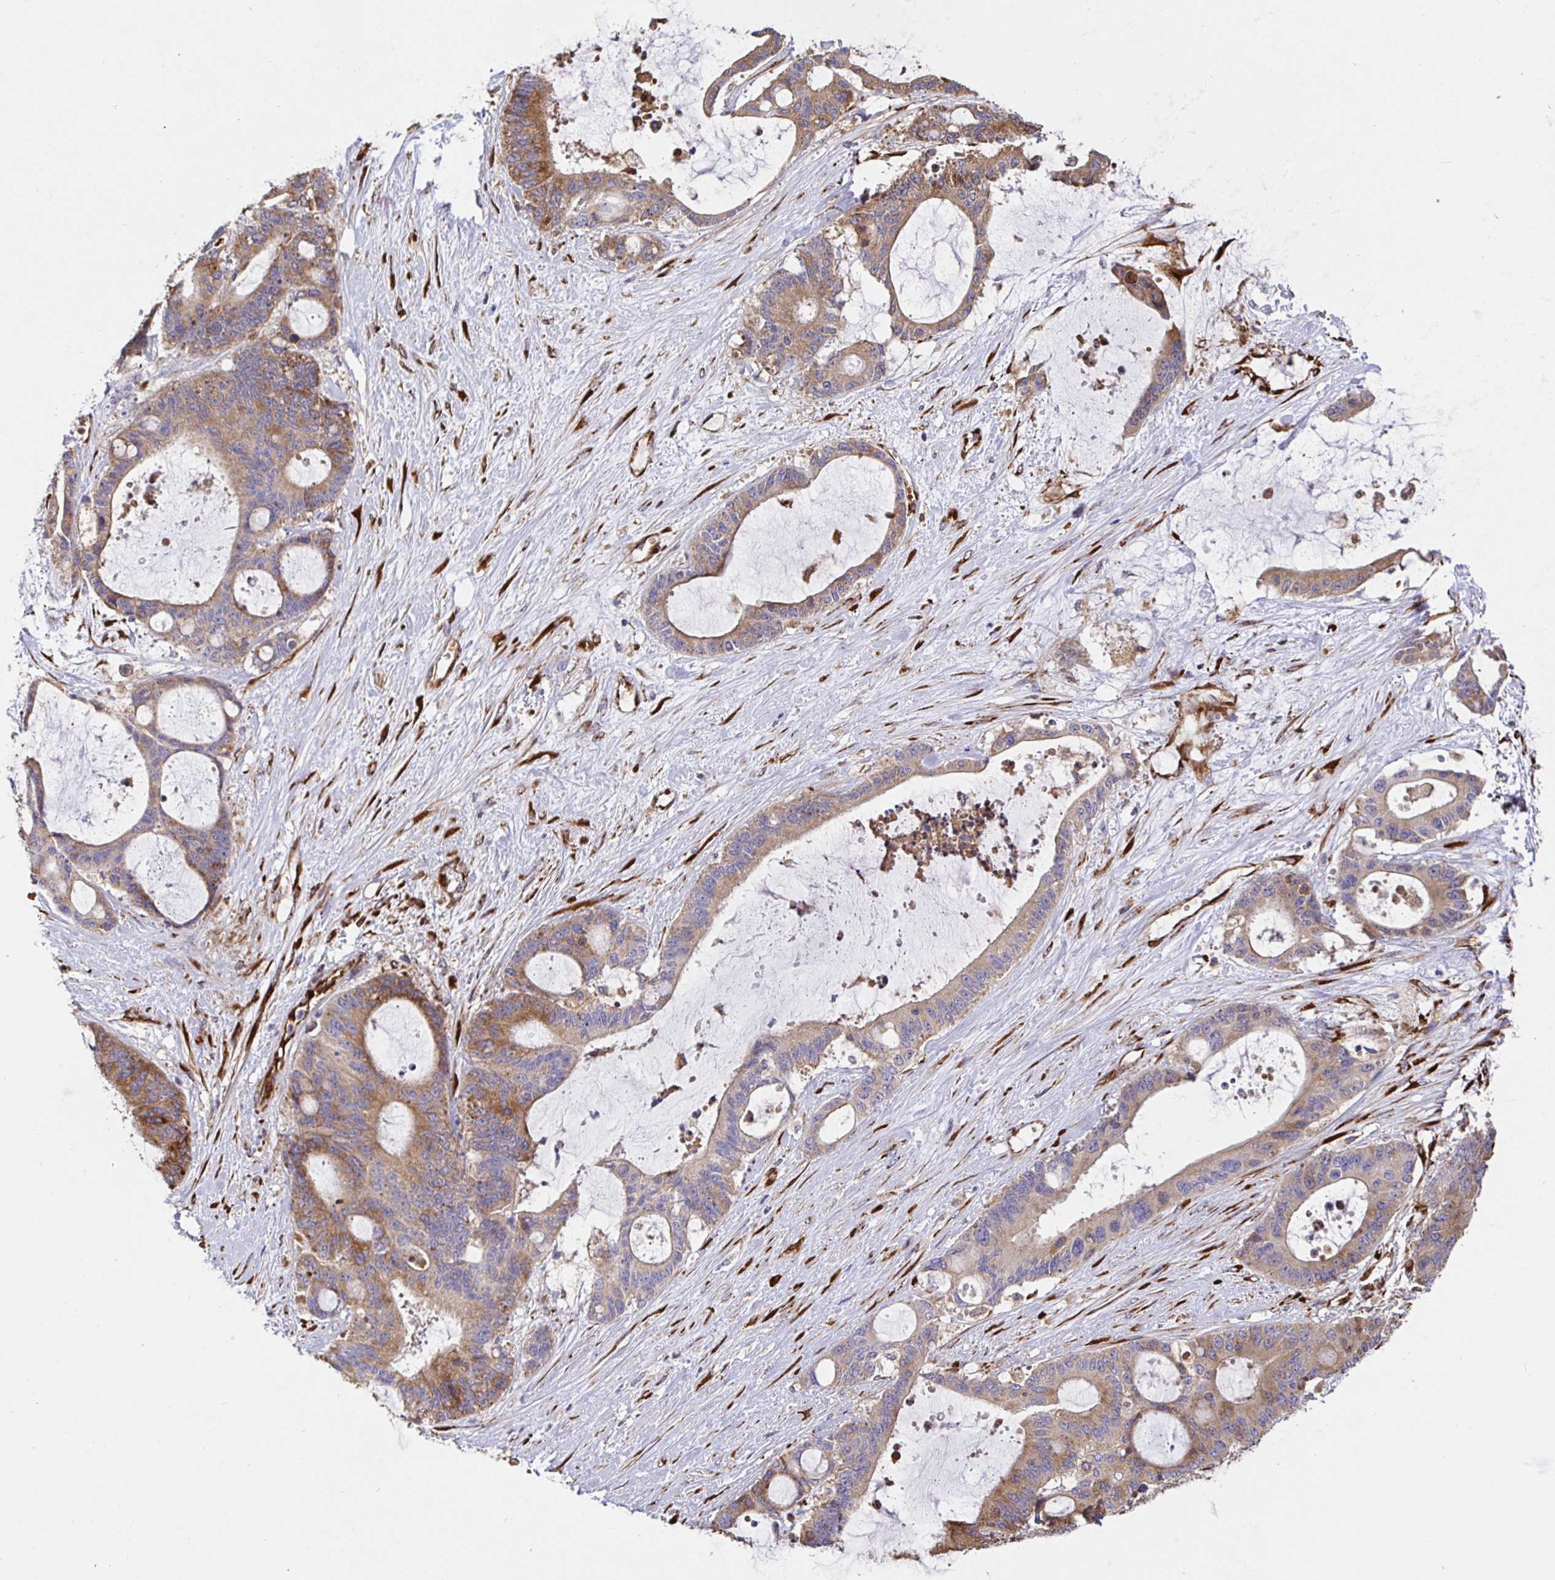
{"staining": {"intensity": "moderate", "quantity": ">75%", "location": "cytoplasmic/membranous"}, "tissue": "liver cancer", "cell_type": "Tumor cells", "image_type": "cancer", "snomed": [{"axis": "morphology", "description": "Normal tissue, NOS"}, {"axis": "morphology", "description": "Cholangiocarcinoma"}, {"axis": "topography", "description": "Liver"}, {"axis": "topography", "description": "Peripheral nerve tissue"}], "caption": "Moderate cytoplasmic/membranous positivity is appreciated in approximately >75% of tumor cells in liver cancer.", "gene": "MAOA", "patient": {"sex": "female", "age": 73}}